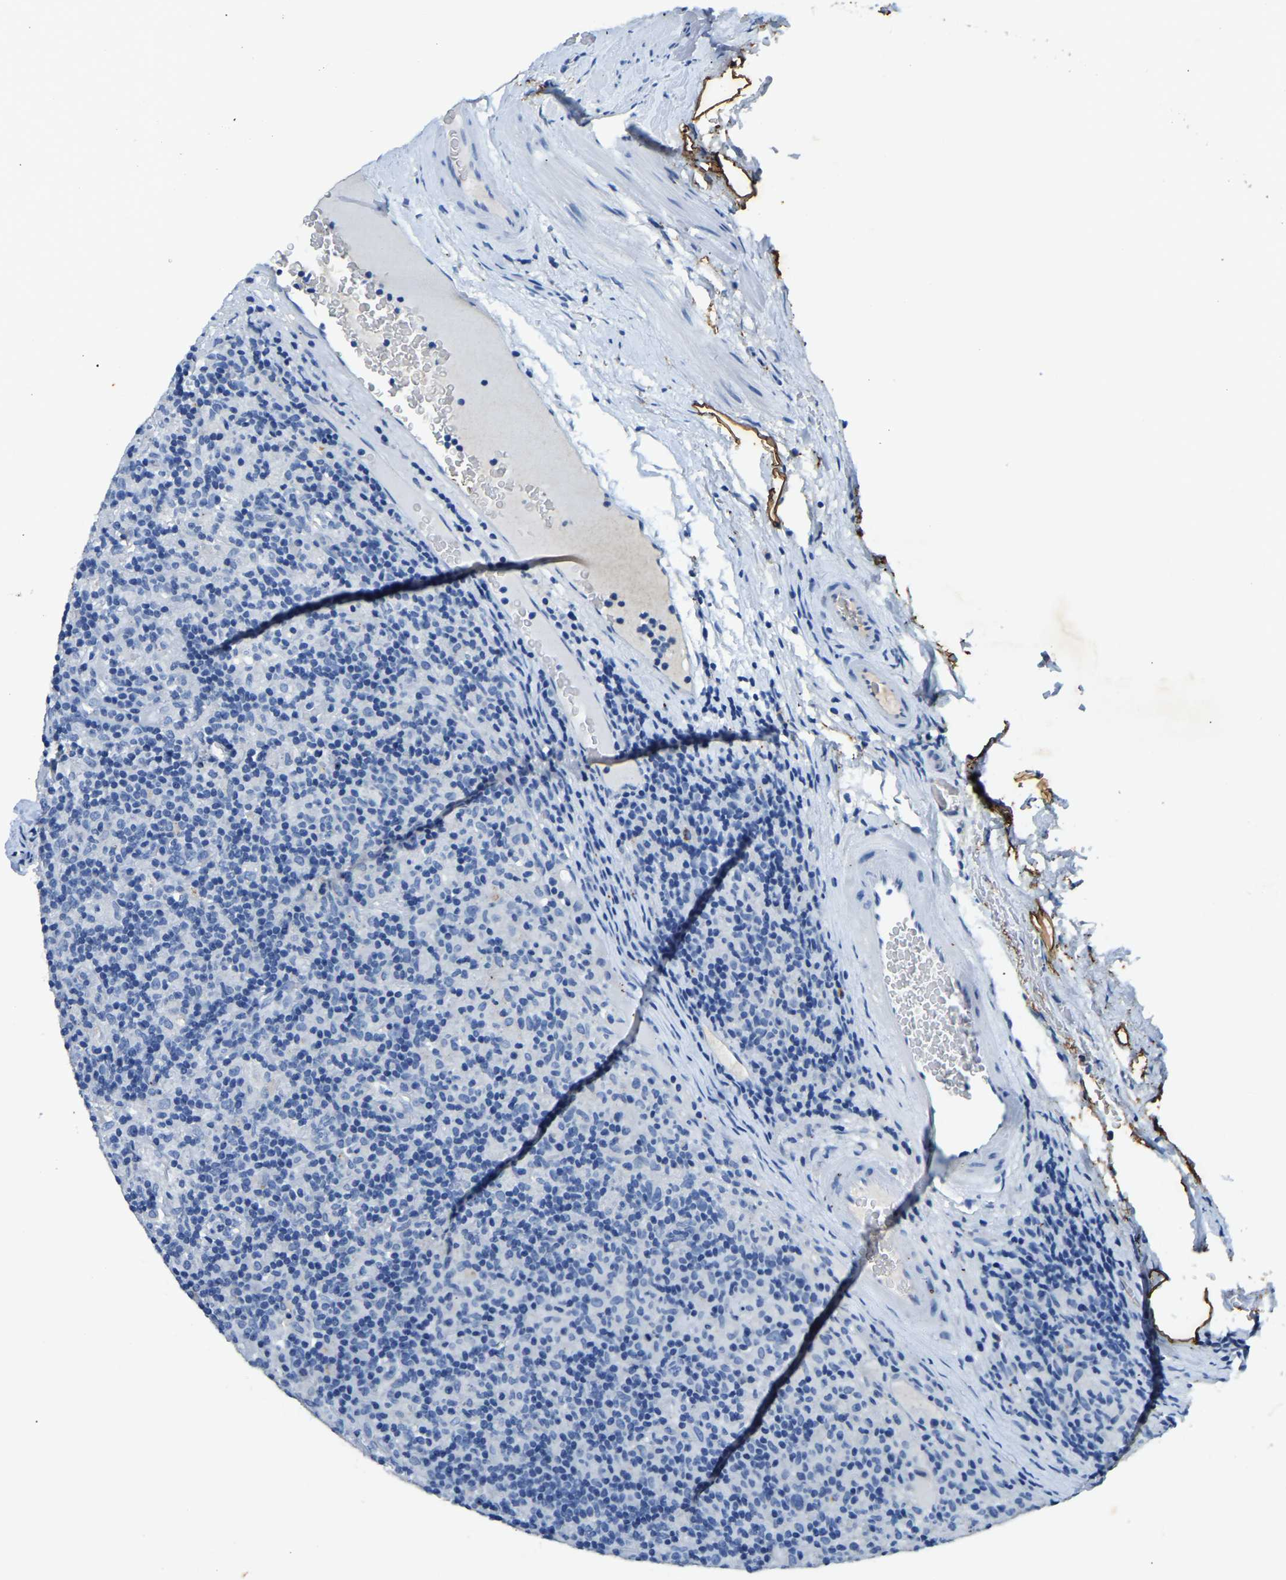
{"staining": {"intensity": "negative", "quantity": "none", "location": "none"}, "tissue": "lymphoma", "cell_type": "Tumor cells", "image_type": "cancer", "snomed": [{"axis": "morphology", "description": "Hodgkin's disease, NOS"}, {"axis": "topography", "description": "Lymph node"}], "caption": "Lymphoma was stained to show a protein in brown. There is no significant staining in tumor cells.", "gene": "UBN2", "patient": {"sex": "male", "age": 70}}